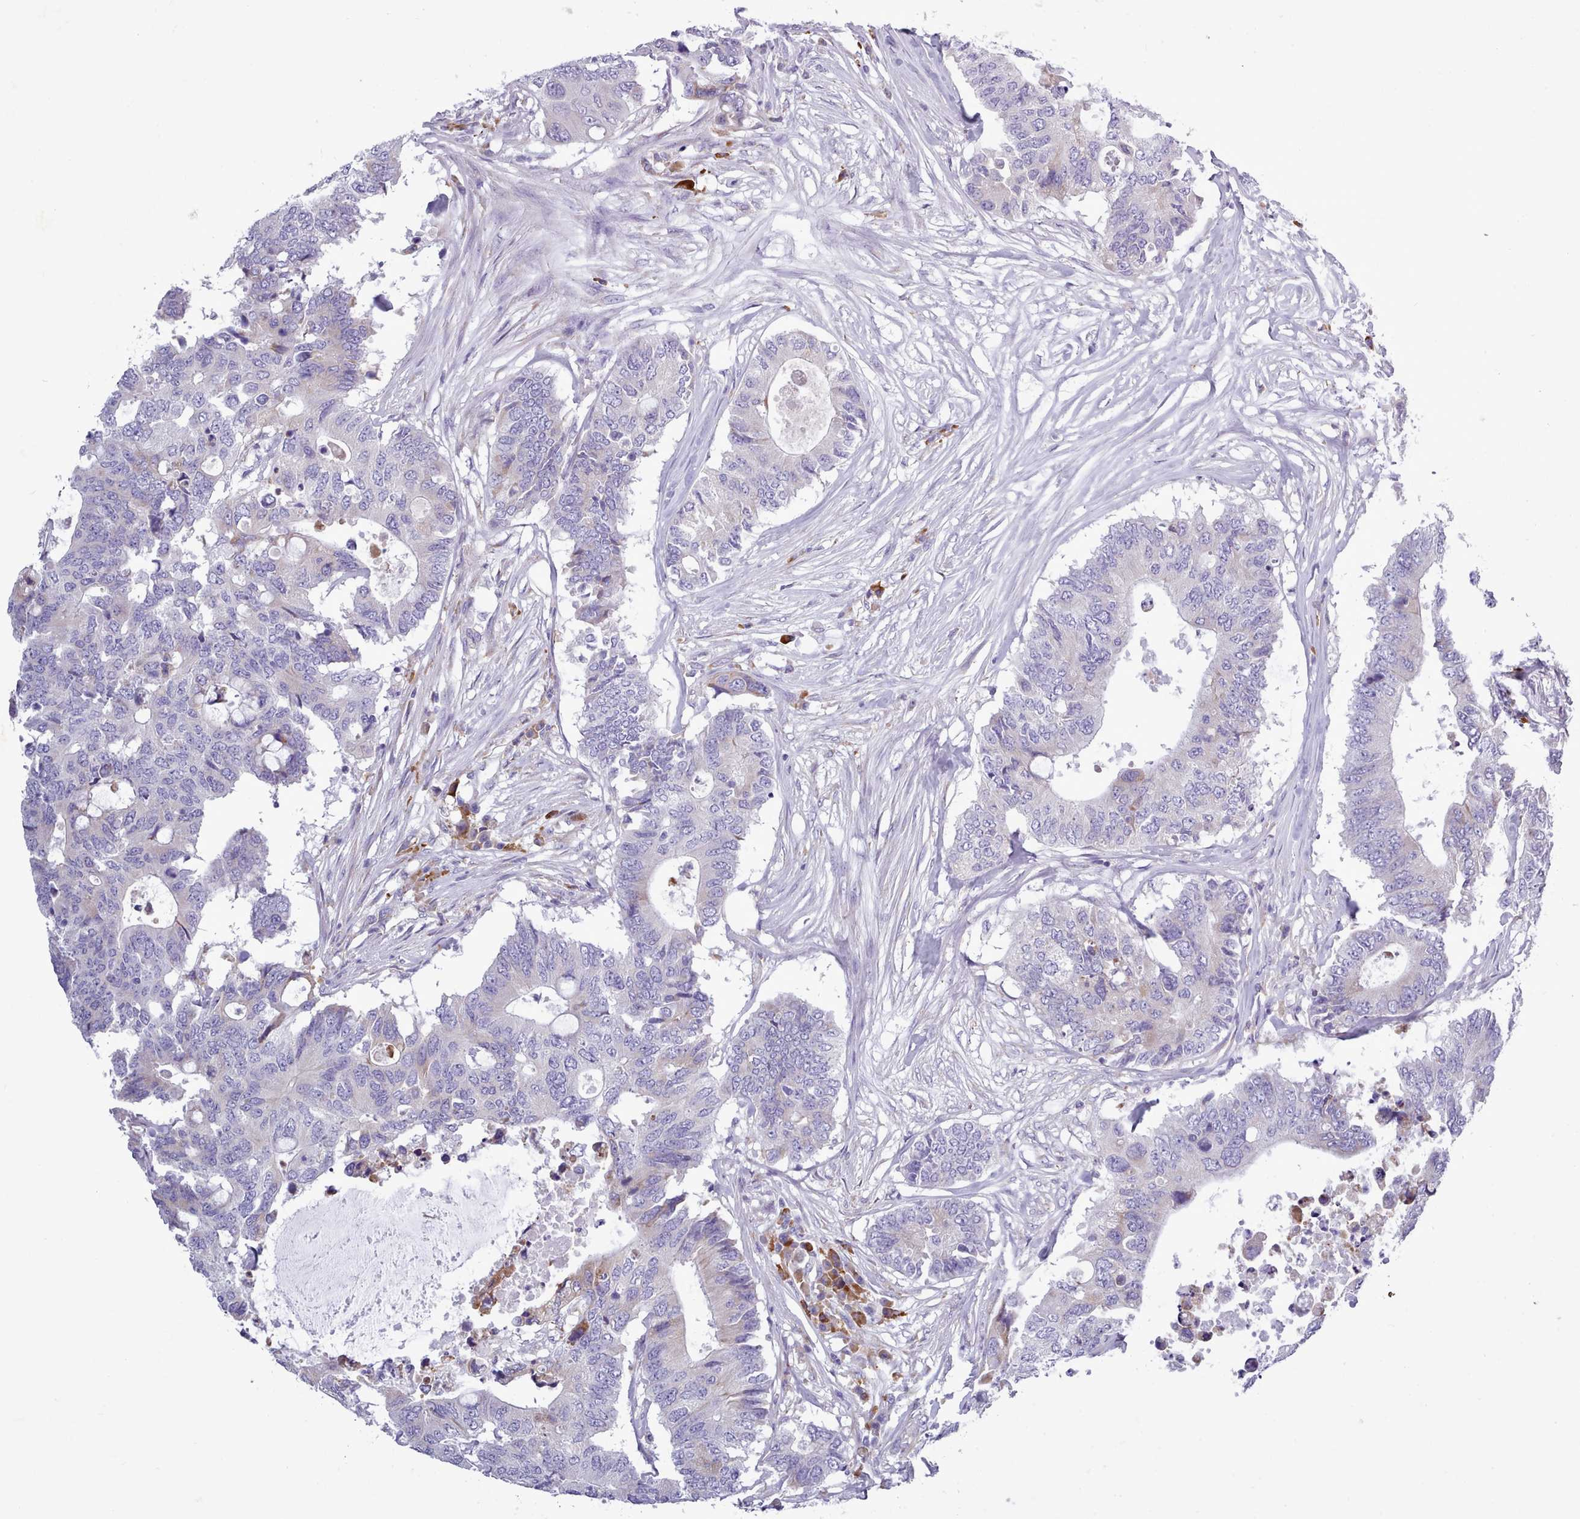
{"staining": {"intensity": "negative", "quantity": "none", "location": "none"}, "tissue": "colorectal cancer", "cell_type": "Tumor cells", "image_type": "cancer", "snomed": [{"axis": "morphology", "description": "Adenocarcinoma, NOS"}, {"axis": "topography", "description": "Colon"}], "caption": "A histopathology image of adenocarcinoma (colorectal) stained for a protein demonstrates no brown staining in tumor cells.", "gene": "XKR8", "patient": {"sex": "male", "age": 71}}